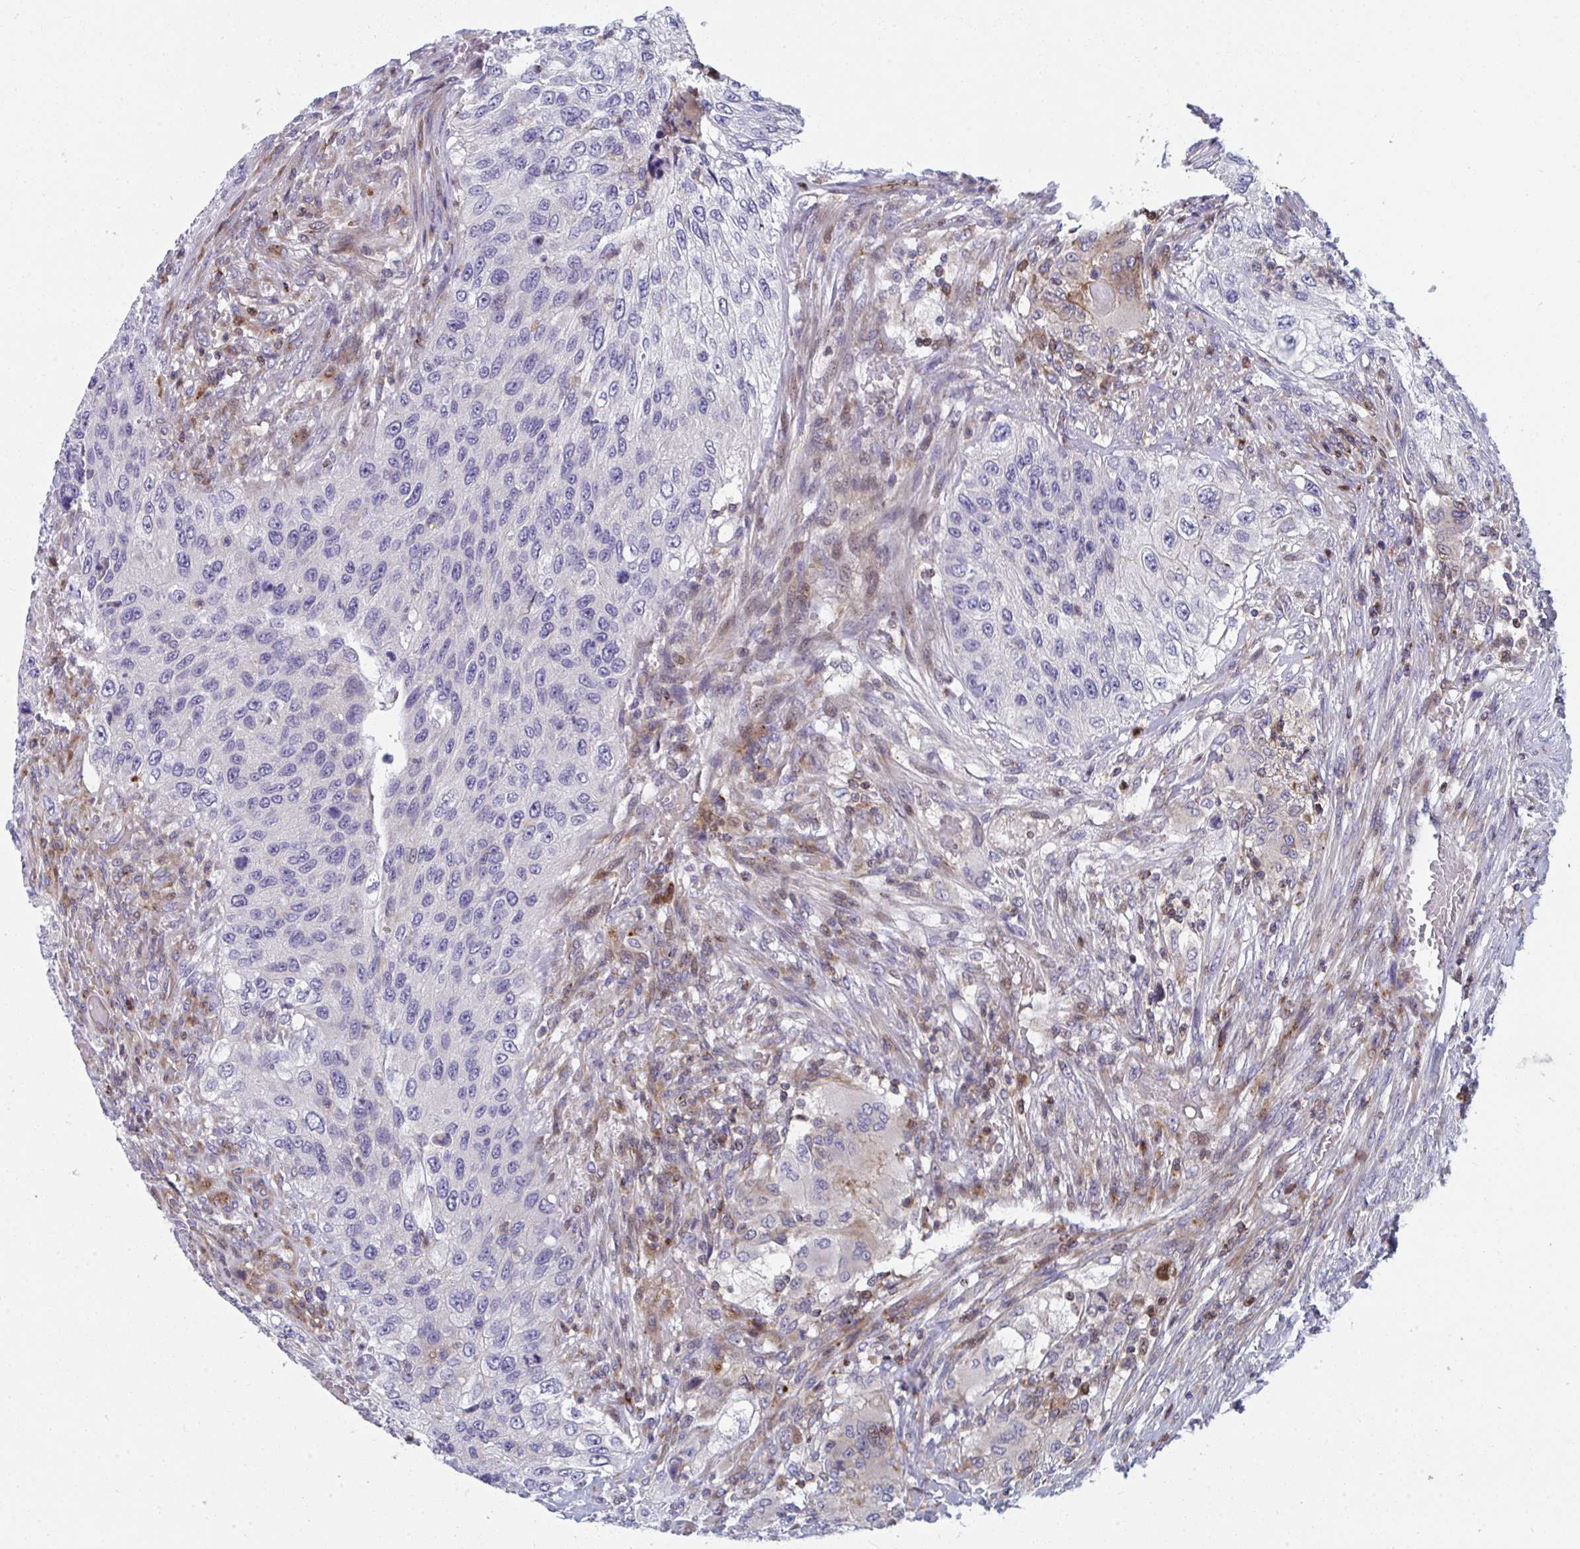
{"staining": {"intensity": "negative", "quantity": "none", "location": "none"}, "tissue": "urothelial cancer", "cell_type": "Tumor cells", "image_type": "cancer", "snomed": [{"axis": "morphology", "description": "Urothelial carcinoma, High grade"}, {"axis": "topography", "description": "Urinary bladder"}], "caption": "Tumor cells show no significant protein staining in urothelial cancer.", "gene": "AOC2", "patient": {"sex": "female", "age": 60}}